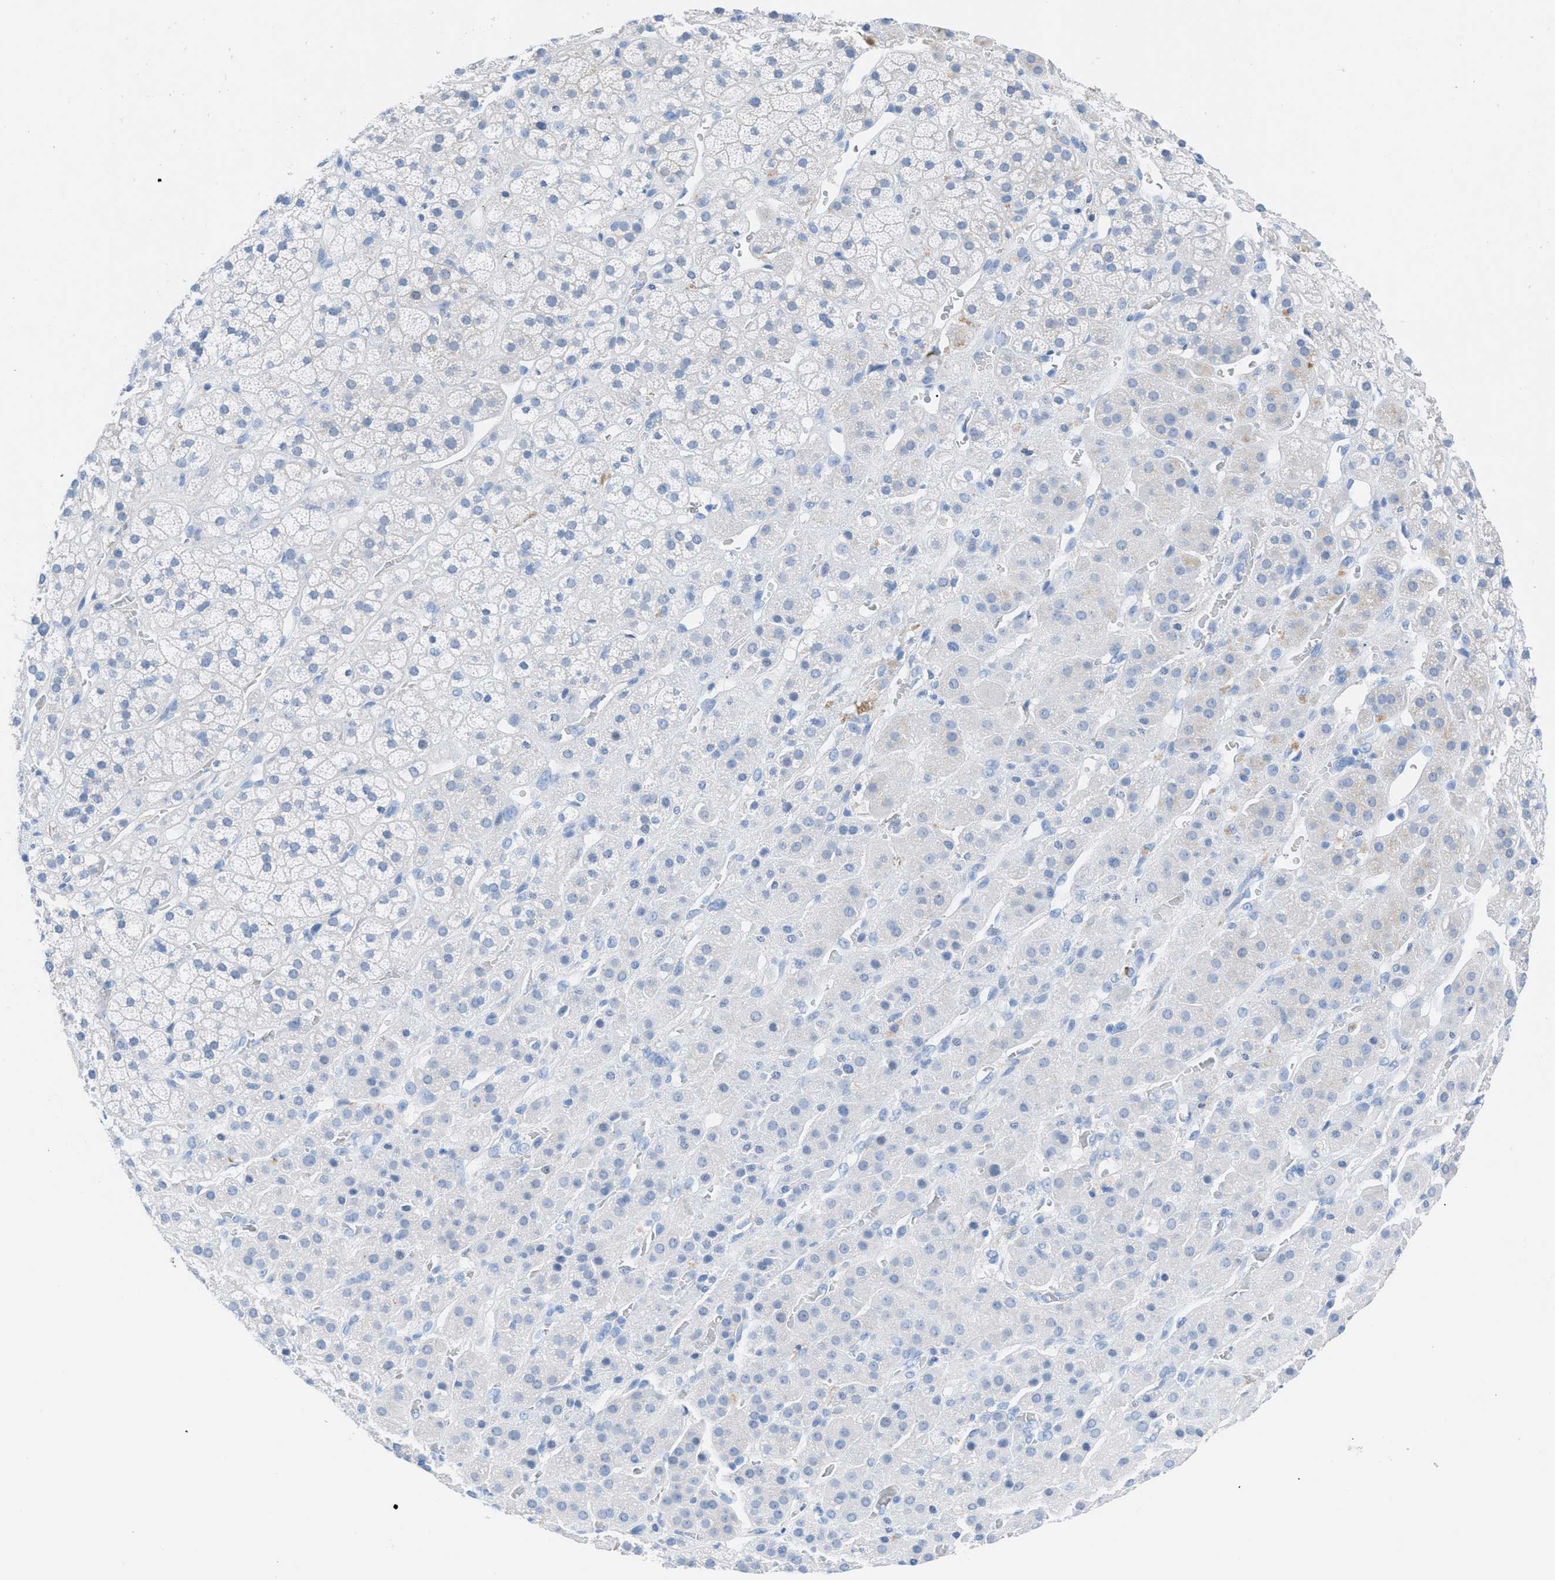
{"staining": {"intensity": "negative", "quantity": "none", "location": "none"}, "tissue": "adrenal gland", "cell_type": "Glandular cells", "image_type": "normal", "snomed": [{"axis": "morphology", "description": "Normal tissue, NOS"}, {"axis": "topography", "description": "Adrenal gland"}], "caption": "Immunohistochemistry photomicrograph of normal adrenal gland: adrenal gland stained with DAB (3,3'-diaminobenzidine) displays no significant protein staining in glandular cells. (DAB (3,3'-diaminobenzidine) immunohistochemistry (IHC) visualized using brightfield microscopy, high magnification).", "gene": "TCL1A", "patient": {"sex": "male", "age": 56}}